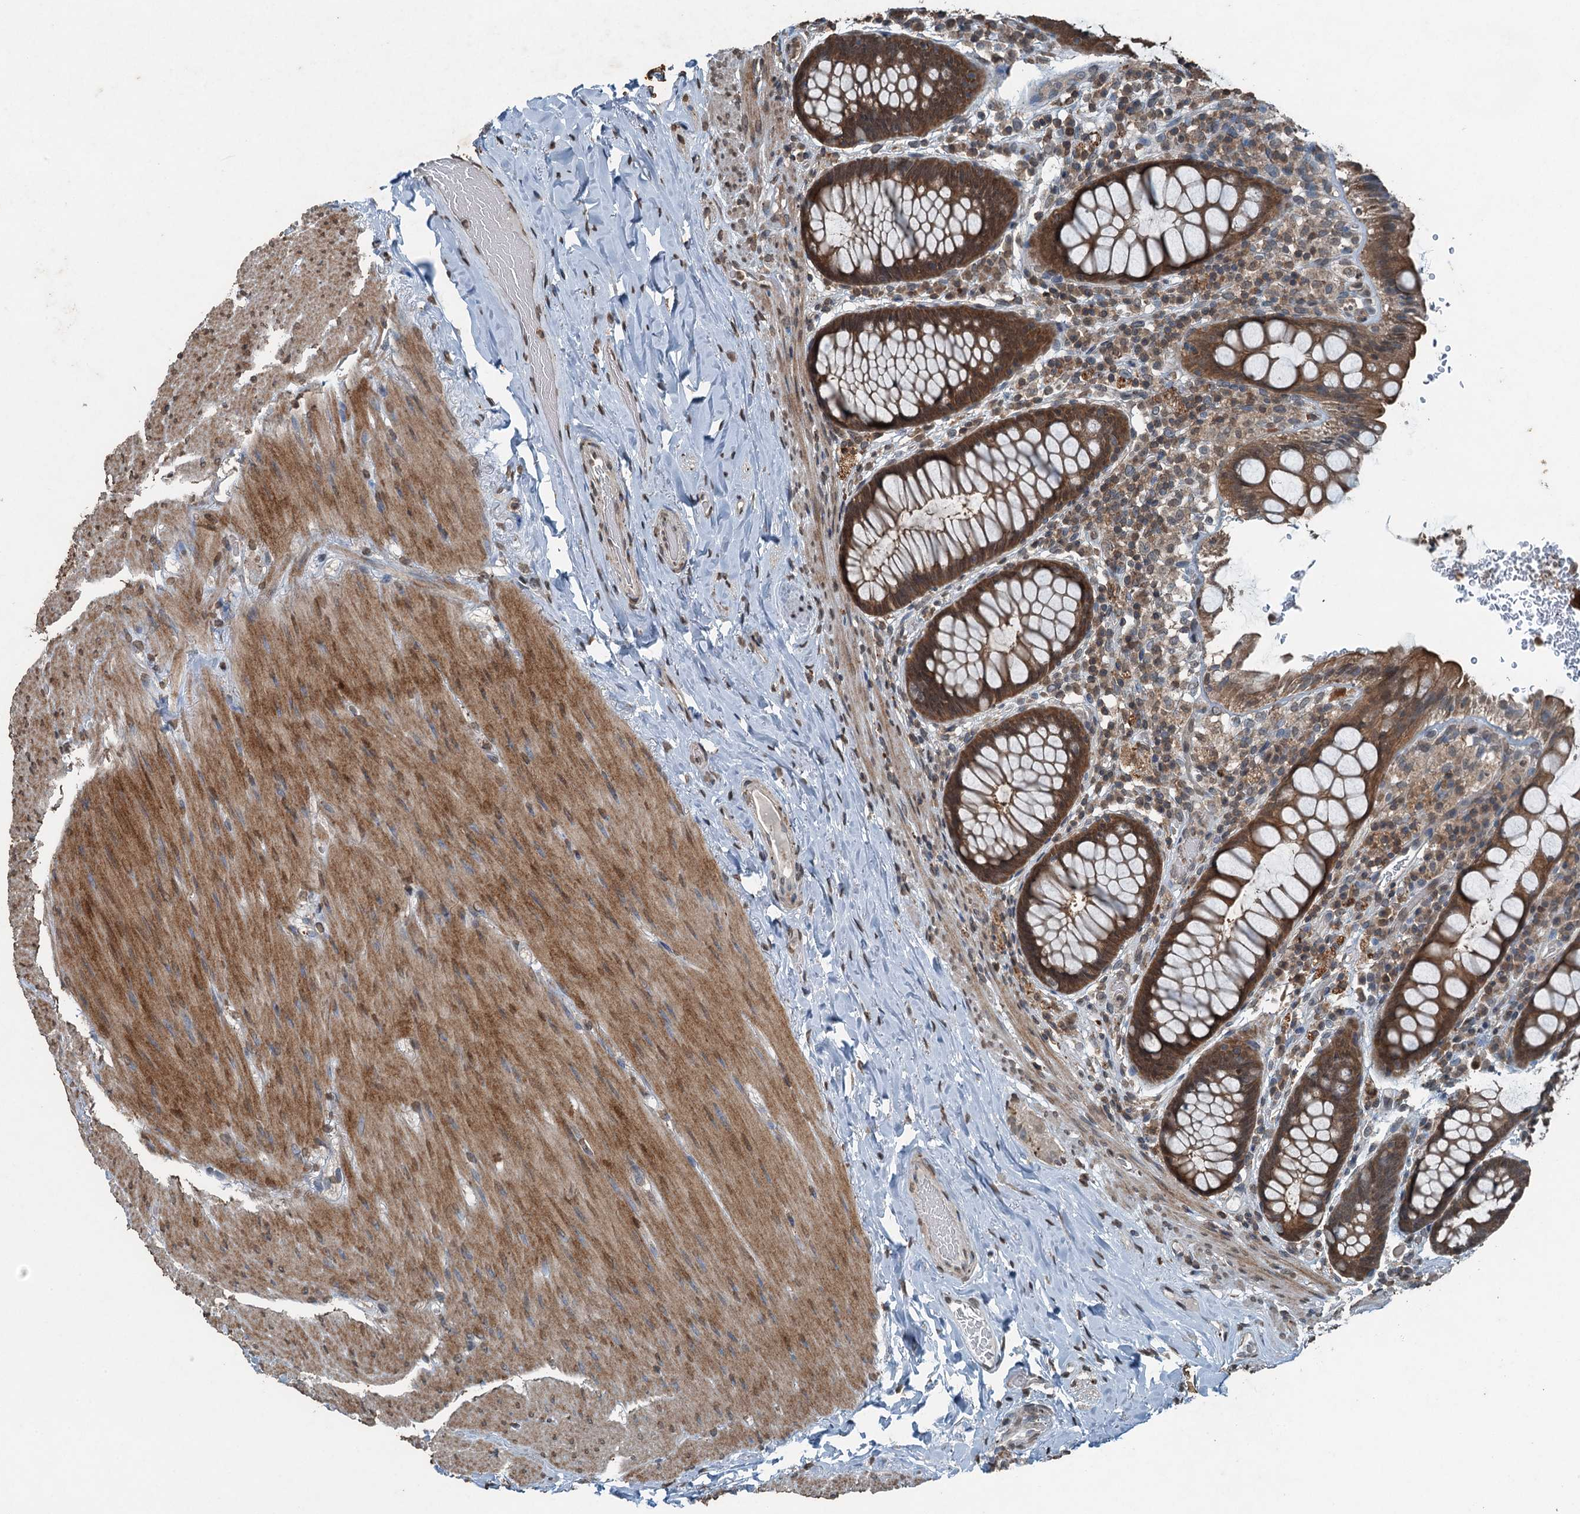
{"staining": {"intensity": "moderate", "quantity": ">75%", "location": "cytoplasmic/membranous,nuclear"}, "tissue": "rectum", "cell_type": "Glandular cells", "image_type": "normal", "snomed": [{"axis": "morphology", "description": "Normal tissue, NOS"}, {"axis": "topography", "description": "Rectum"}], "caption": "Immunohistochemistry (IHC) (DAB) staining of benign human rectum demonstrates moderate cytoplasmic/membranous,nuclear protein positivity in approximately >75% of glandular cells.", "gene": "TCTN1", "patient": {"sex": "male", "age": 83}}